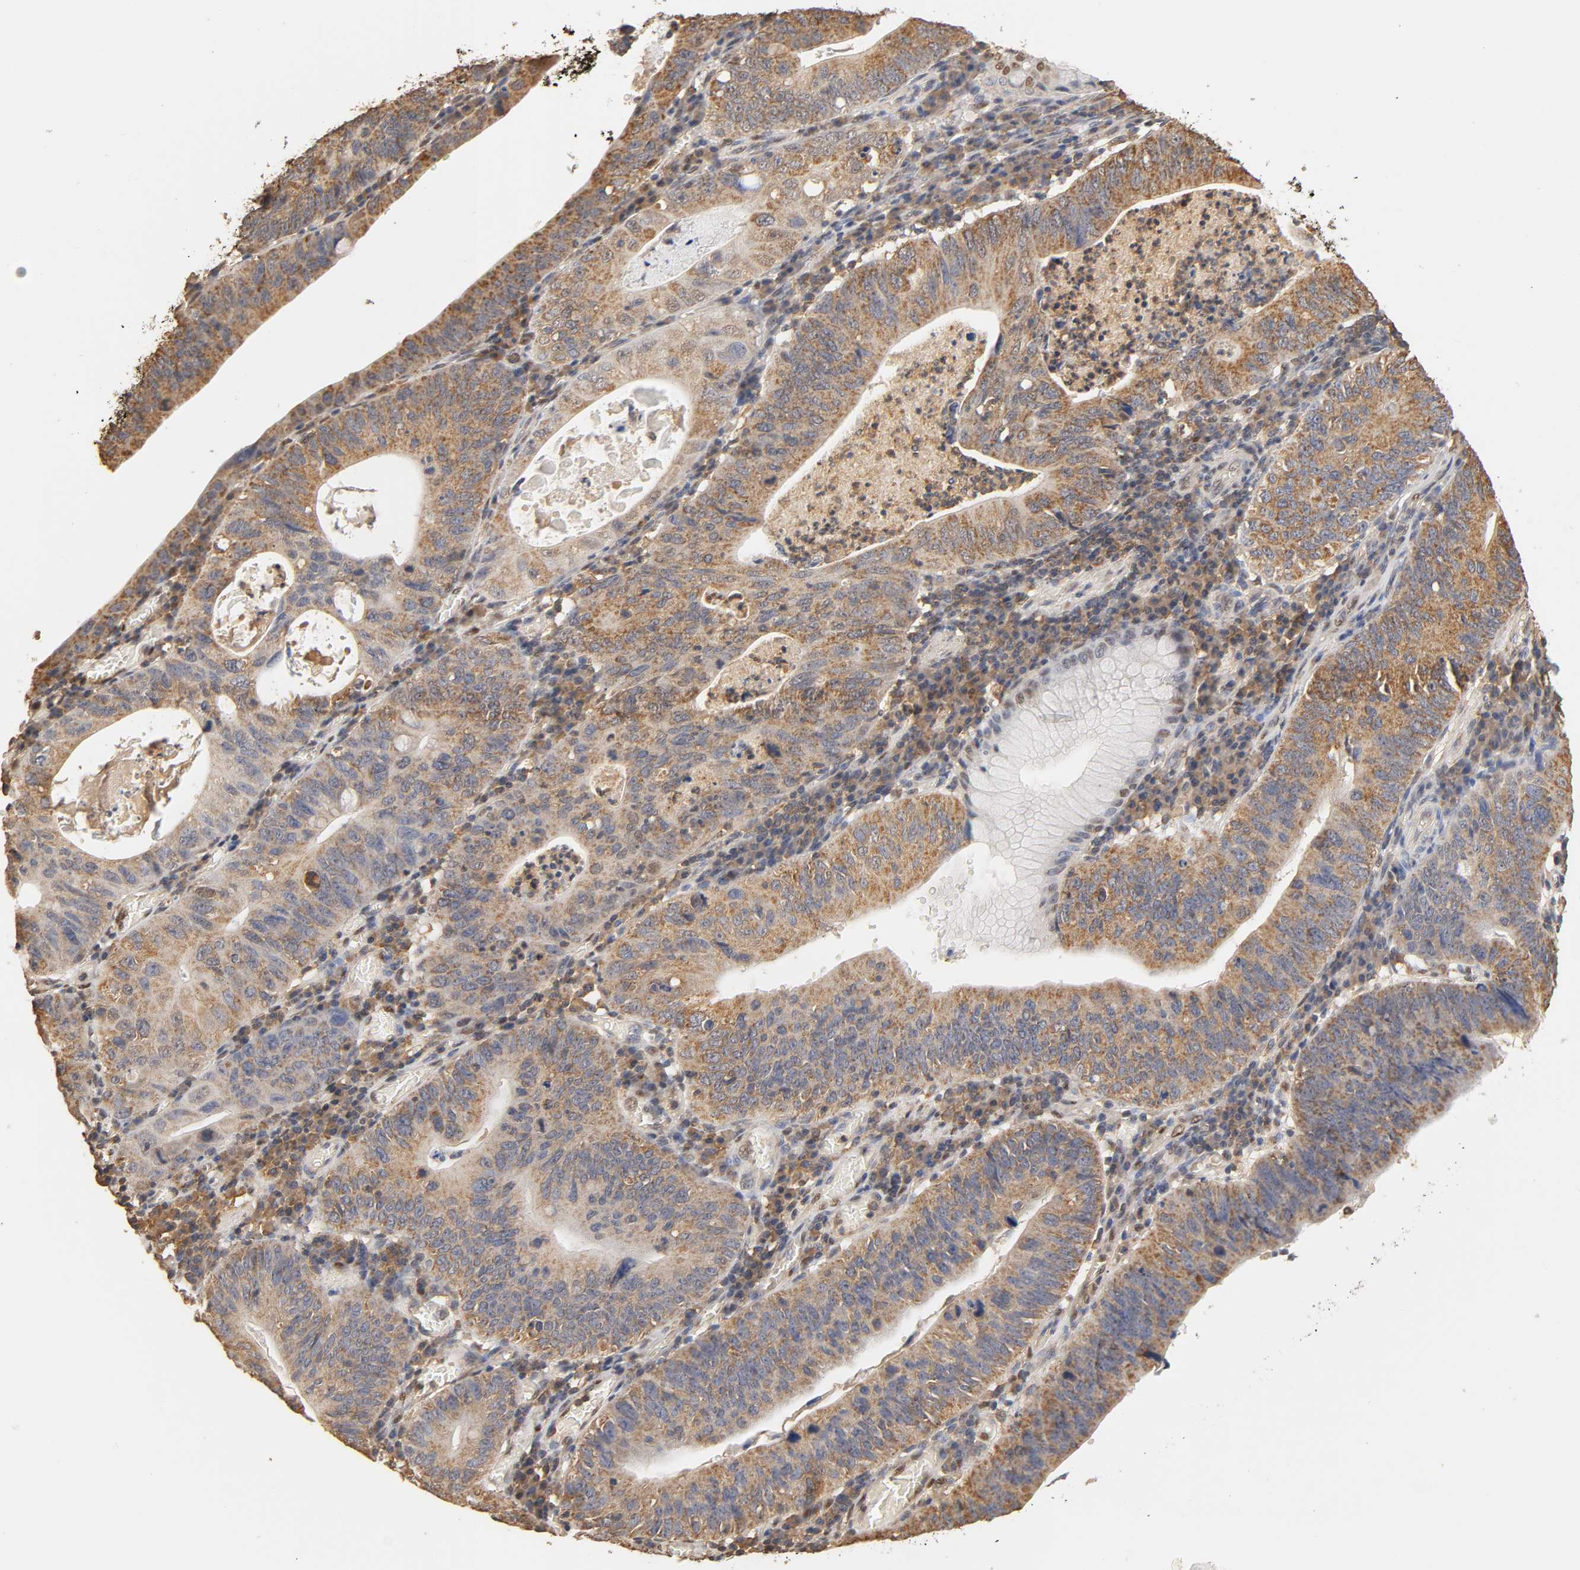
{"staining": {"intensity": "moderate", "quantity": "25%-75%", "location": "cytoplasmic/membranous"}, "tissue": "stomach cancer", "cell_type": "Tumor cells", "image_type": "cancer", "snomed": [{"axis": "morphology", "description": "Adenocarcinoma, NOS"}, {"axis": "topography", "description": "Stomach"}], "caption": "Tumor cells reveal moderate cytoplasmic/membranous staining in approximately 25%-75% of cells in stomach cancer (adenocarcinoma).", "gene": "PKN1", "patient": {"sex": "male", "age": 59}}